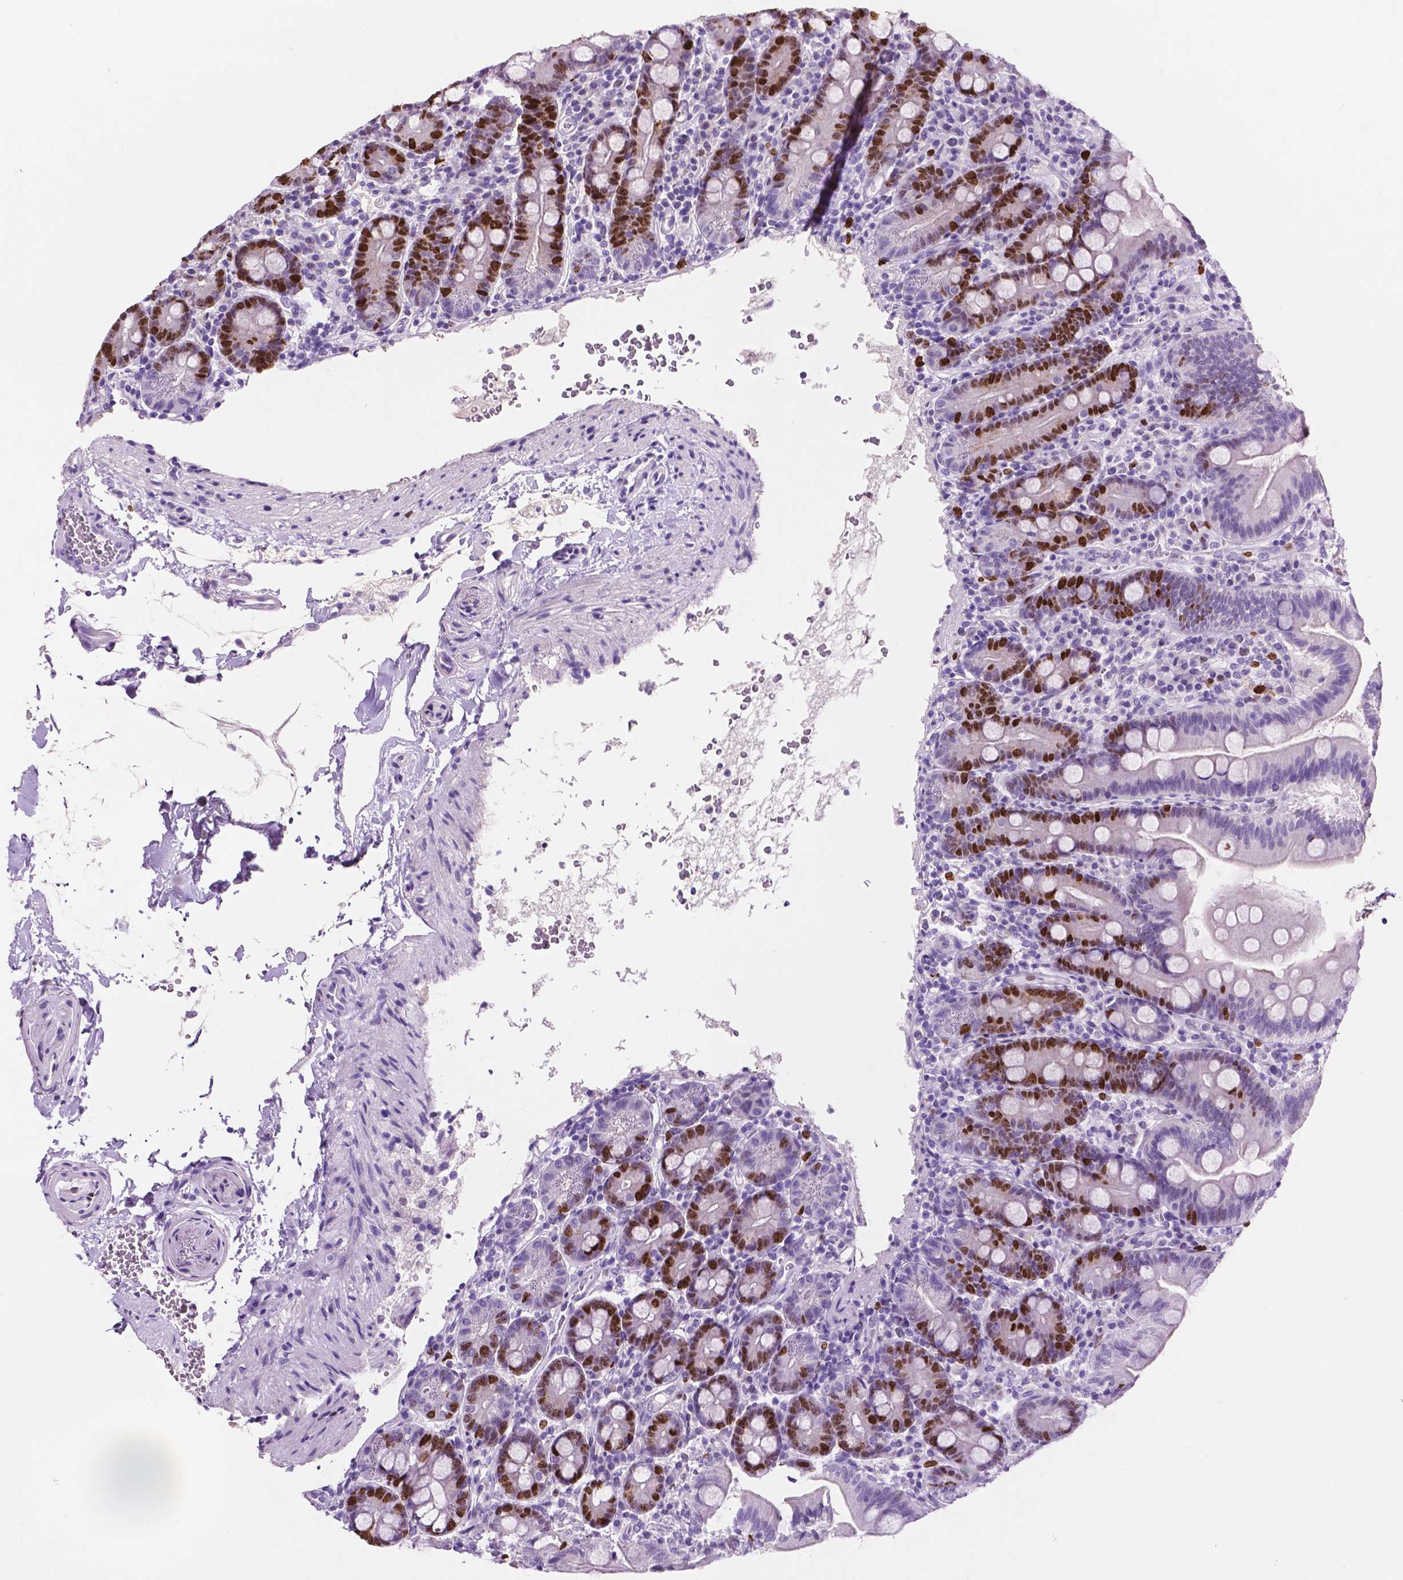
{"staining": {"intensity": "strong", "quantity": "25%-75%", "location": "nuclear"}, "tissue": "duodenum", "cell_type": "Glandular cells", "image_type": "normal", "snomed": [{"axis": "morphology", "description": "Normal tissue, NOS"}, {"axis": "topography", "description": "Duodenum"}], "caption": "Protein expression analysis of benign human duodenum reveals strong nuclear expression in approximately 25%-75% of glandular cells.", "gene": "SIAH2", "patient": {"sex": "male", "age": 59}}